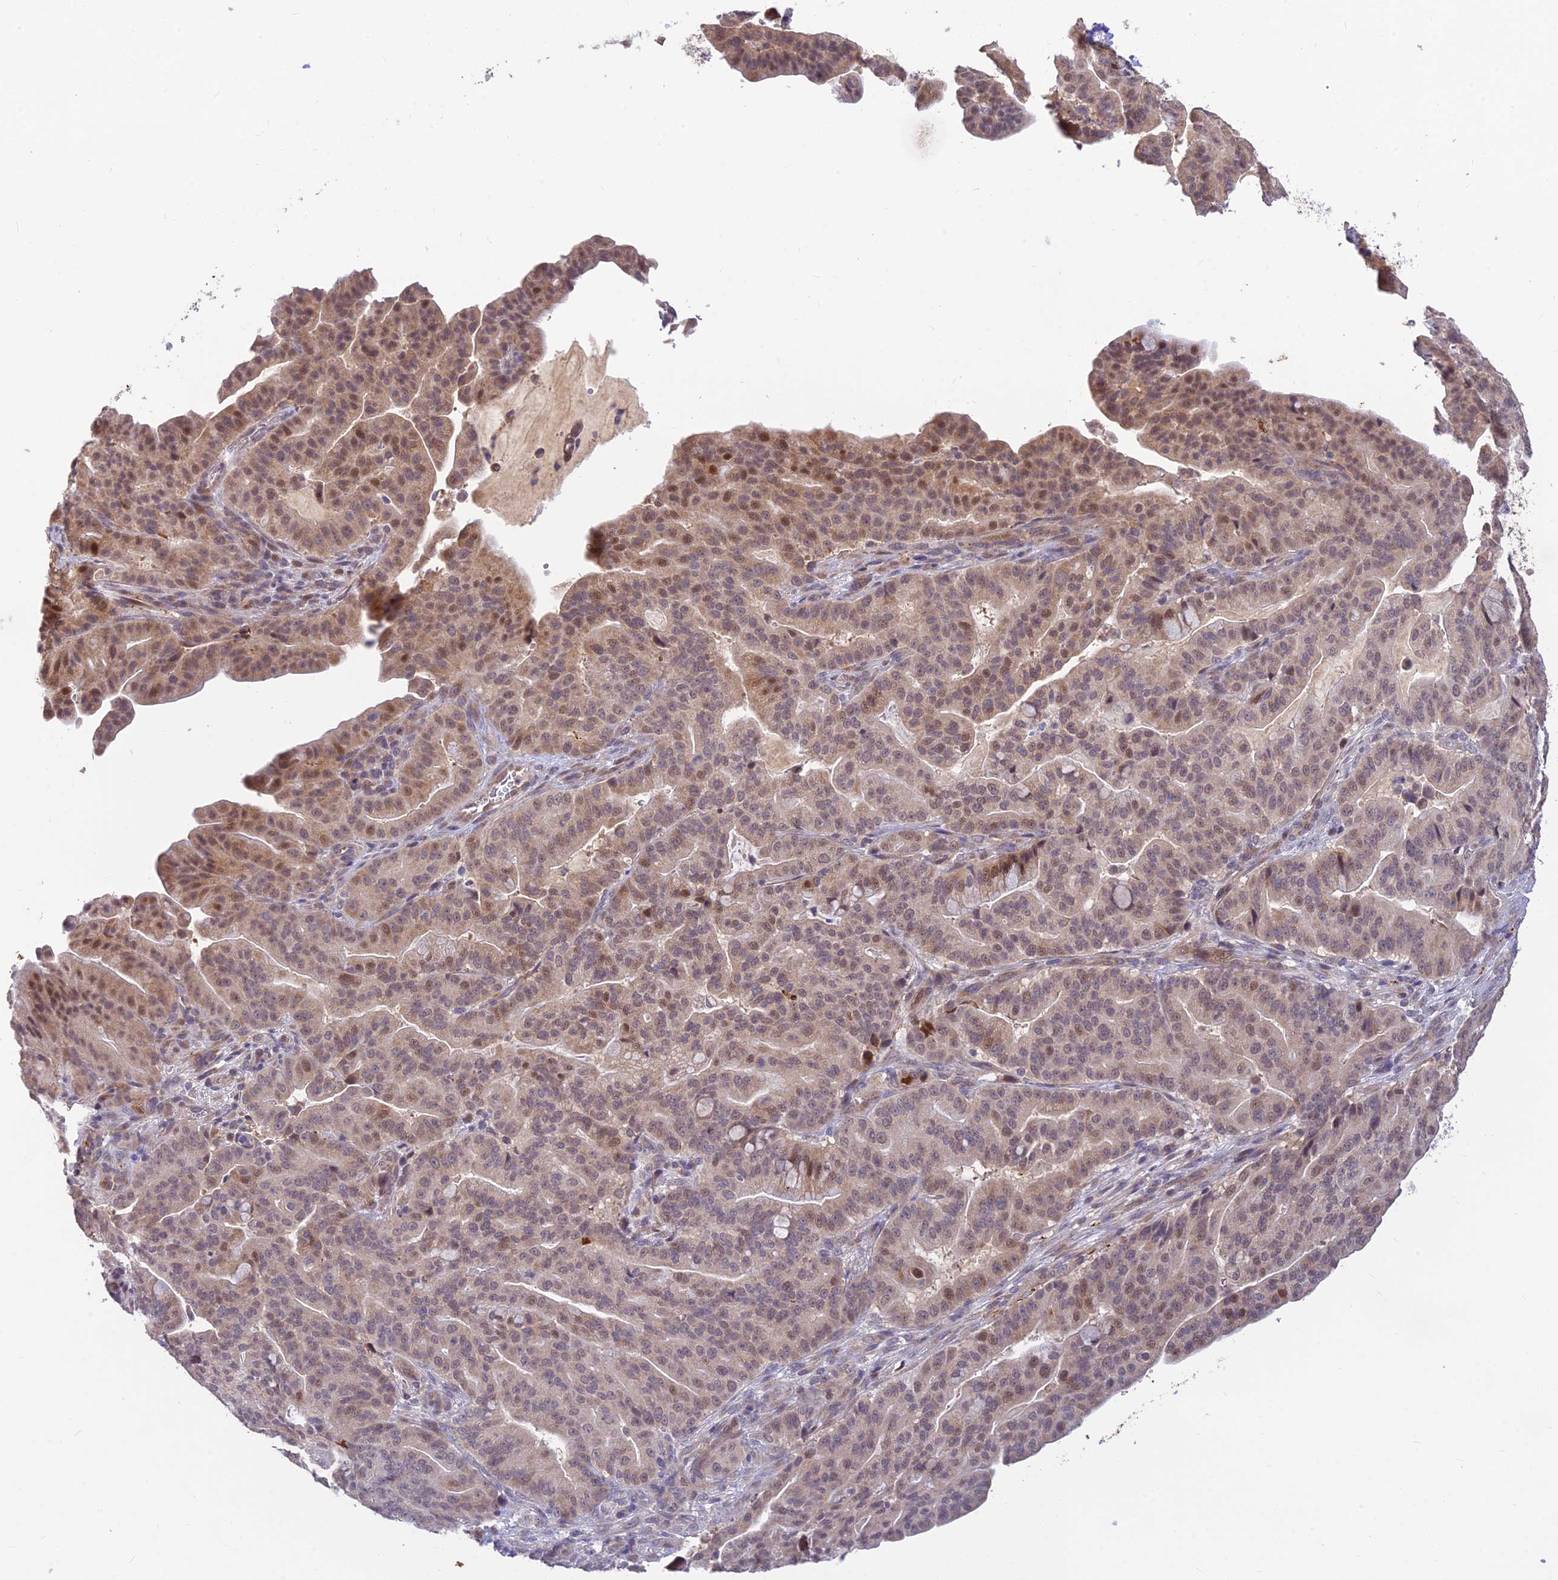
{"staining": {"intensity": "weak", "quantity": "25%-75%", "location": "cytoplasmic/membranous,nuclear"}, "tissue": "pancreatic cancer", "cell_type": "Tumor cells", "image_type": "cancer", "snomed": [{"axis": "morphology", "description": "Adenocarcinoma, NOS"}, {"axis": "topography", "description": "Pancreas"}], "caption": "This image displays pancreatic cancer (adenocarcinoma) stained with IHC to label a protein in brown. The cytoplasmic/membranous and nuclear of tumor cells show weak positivity for the protein. Nuclei are counter-stained blue.", "gene": "ASPDH", "patient": {"sex": "male", "age": 63}}